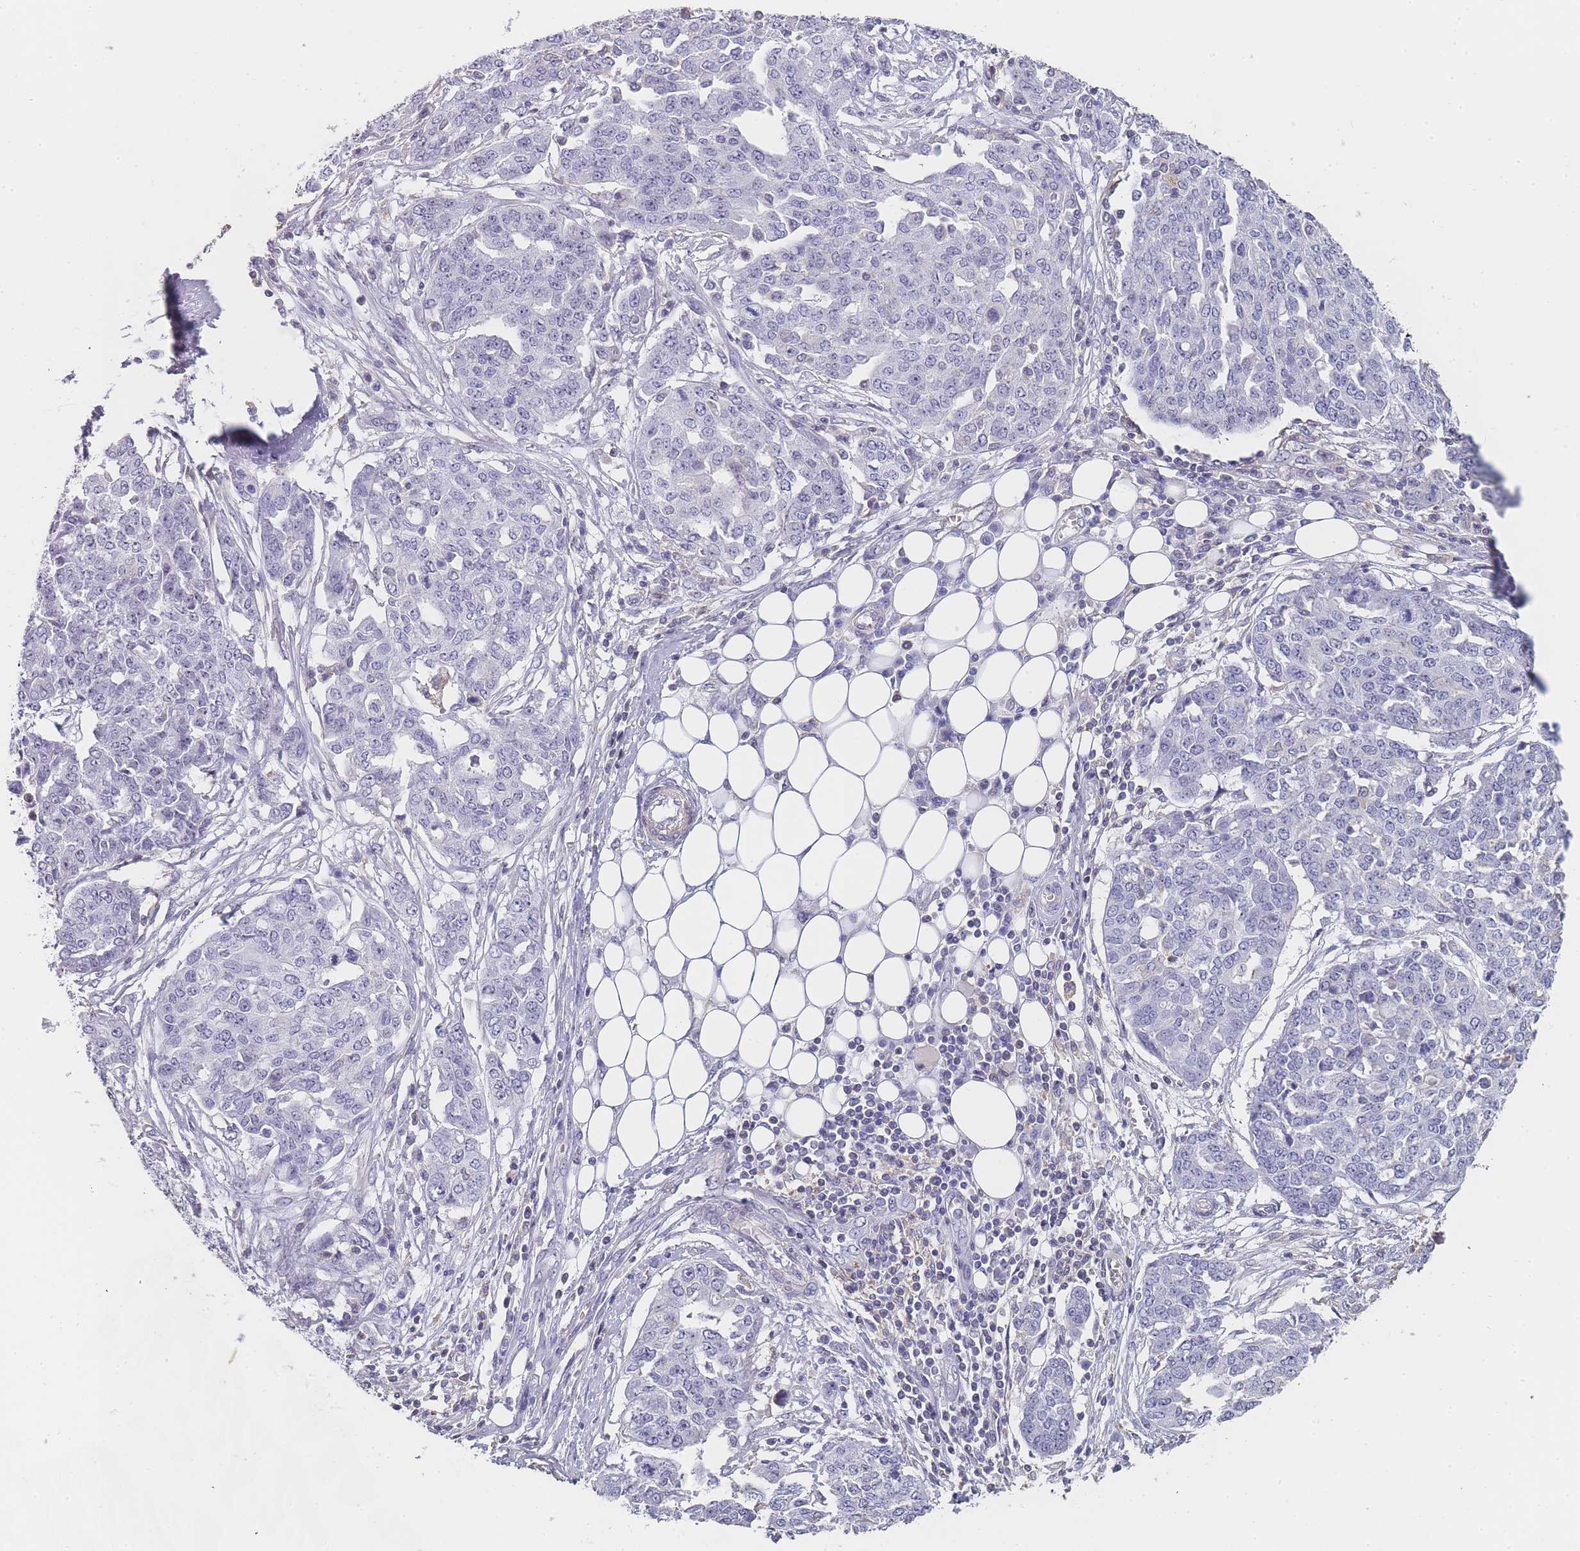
{"staining": {"intensity": "negative", "quantity": "none", "location": "none"}, "tissue": "ovarian cancer", "cell_type": "Tumor cells", "image_type": "cancer", "snomed": [{"axis": "morphology", "description": "Cystadenocarcinoma, serous, NOS"}, {"axis": "topography", "description": "Soft tissue"}, {"axis": "topography", "description": "Ovary"}], "caption": "High power microscopy photomicrograph of an IHC histopathology image of serous cystadenocarcinoma (ovarian), revealing no significant positivity in tumor cells.", "gene": "NOP14", "patient": {"sex": "female", "age": 57}}